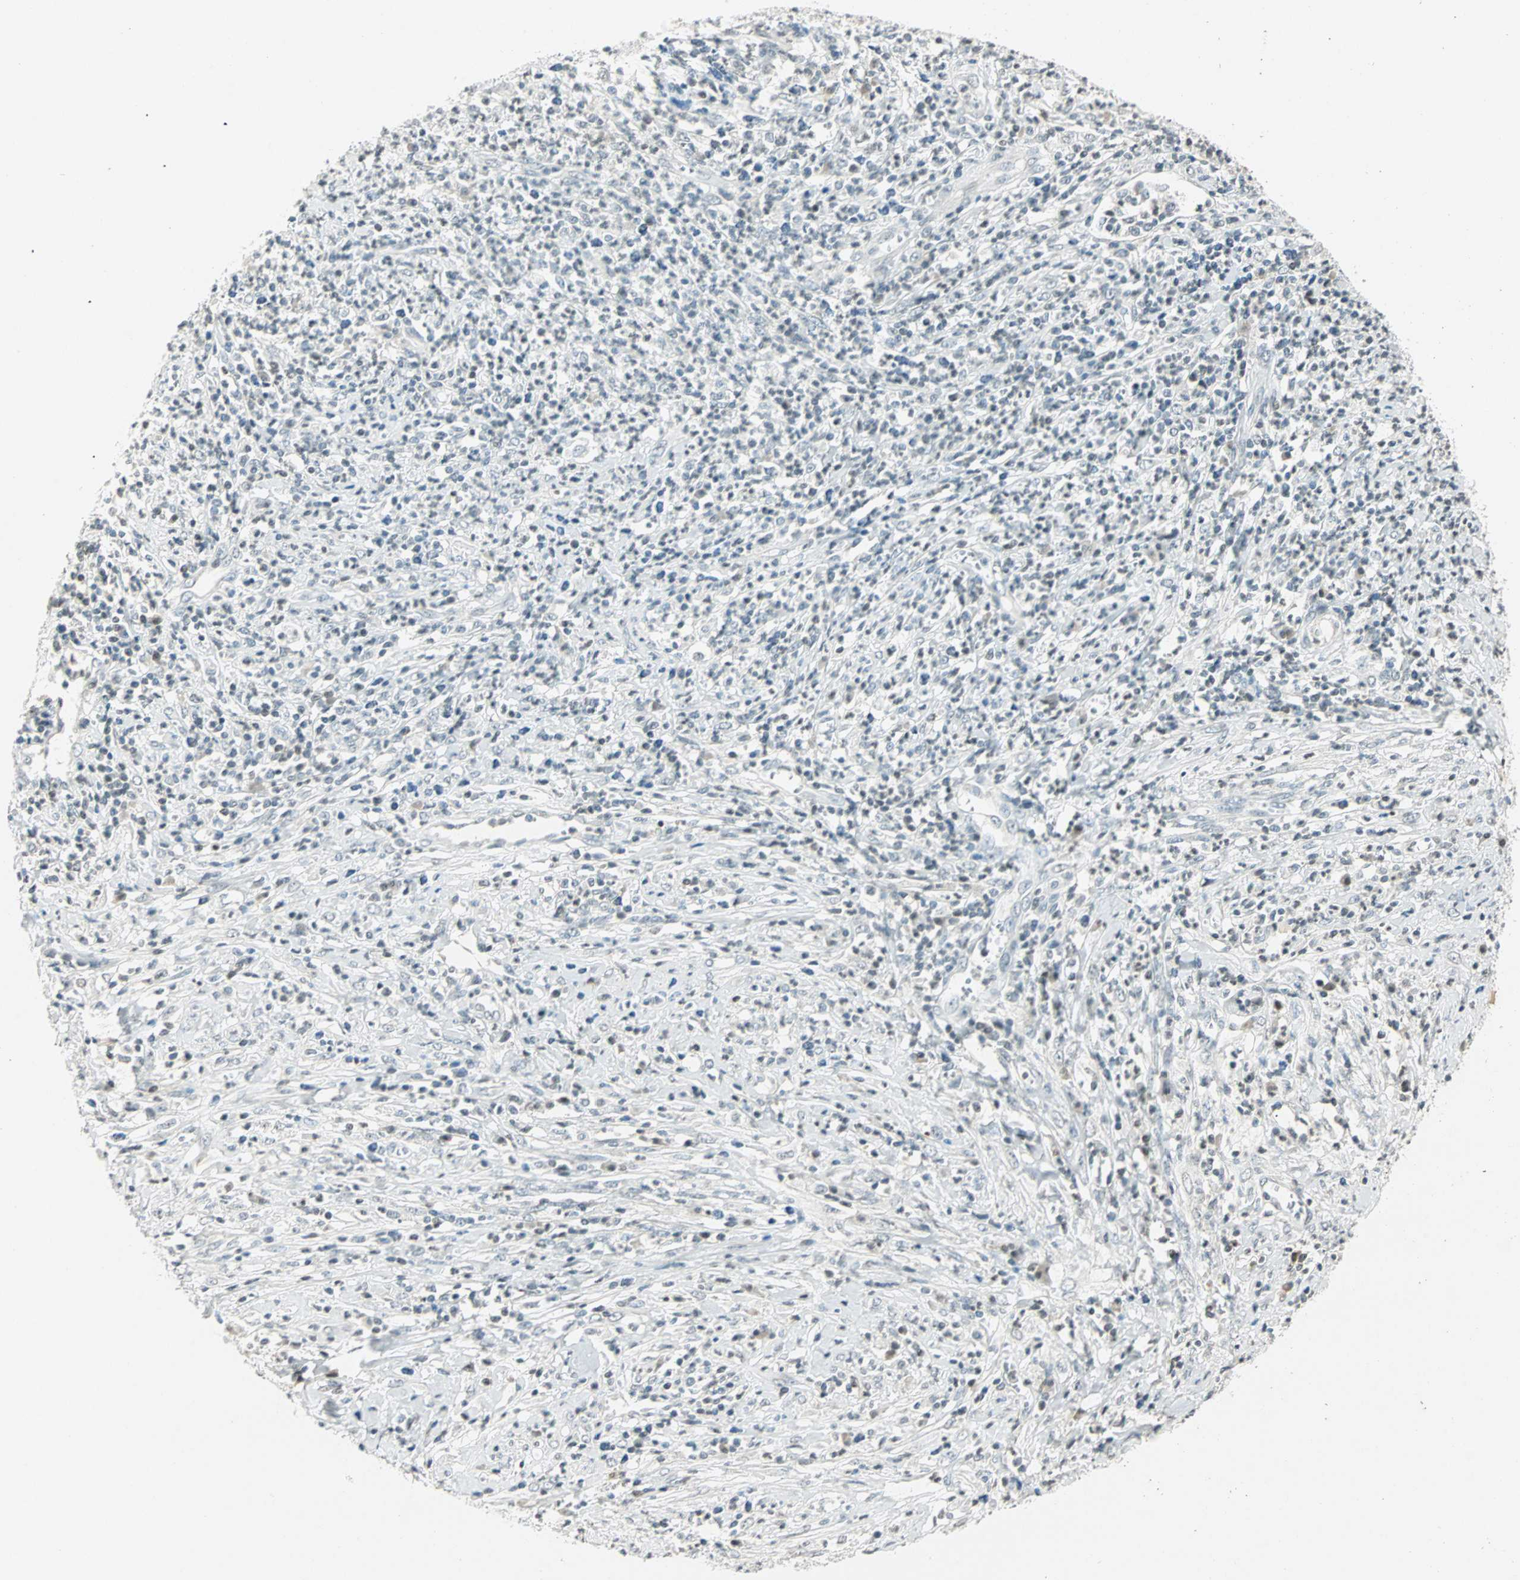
{"staining": {"intensity": "weak", "quantity": "<25%", "location": "nuclear"}, "tissue": "cervical cancer", "cell_type": "Tumor cells", "image_type": "cancer", "snomed": [{"axis": "morphology", "description": "Squamous cell carcinoma, NOS"}, {"axis": "topography", "description": "Cervix"}], "caption": "Tumor cells are negative for brown protein staining in cervical cancer (squamous cell carcinoma).", "gene": "SMAD3", "patient": {"sex": "female", "age": 32}}